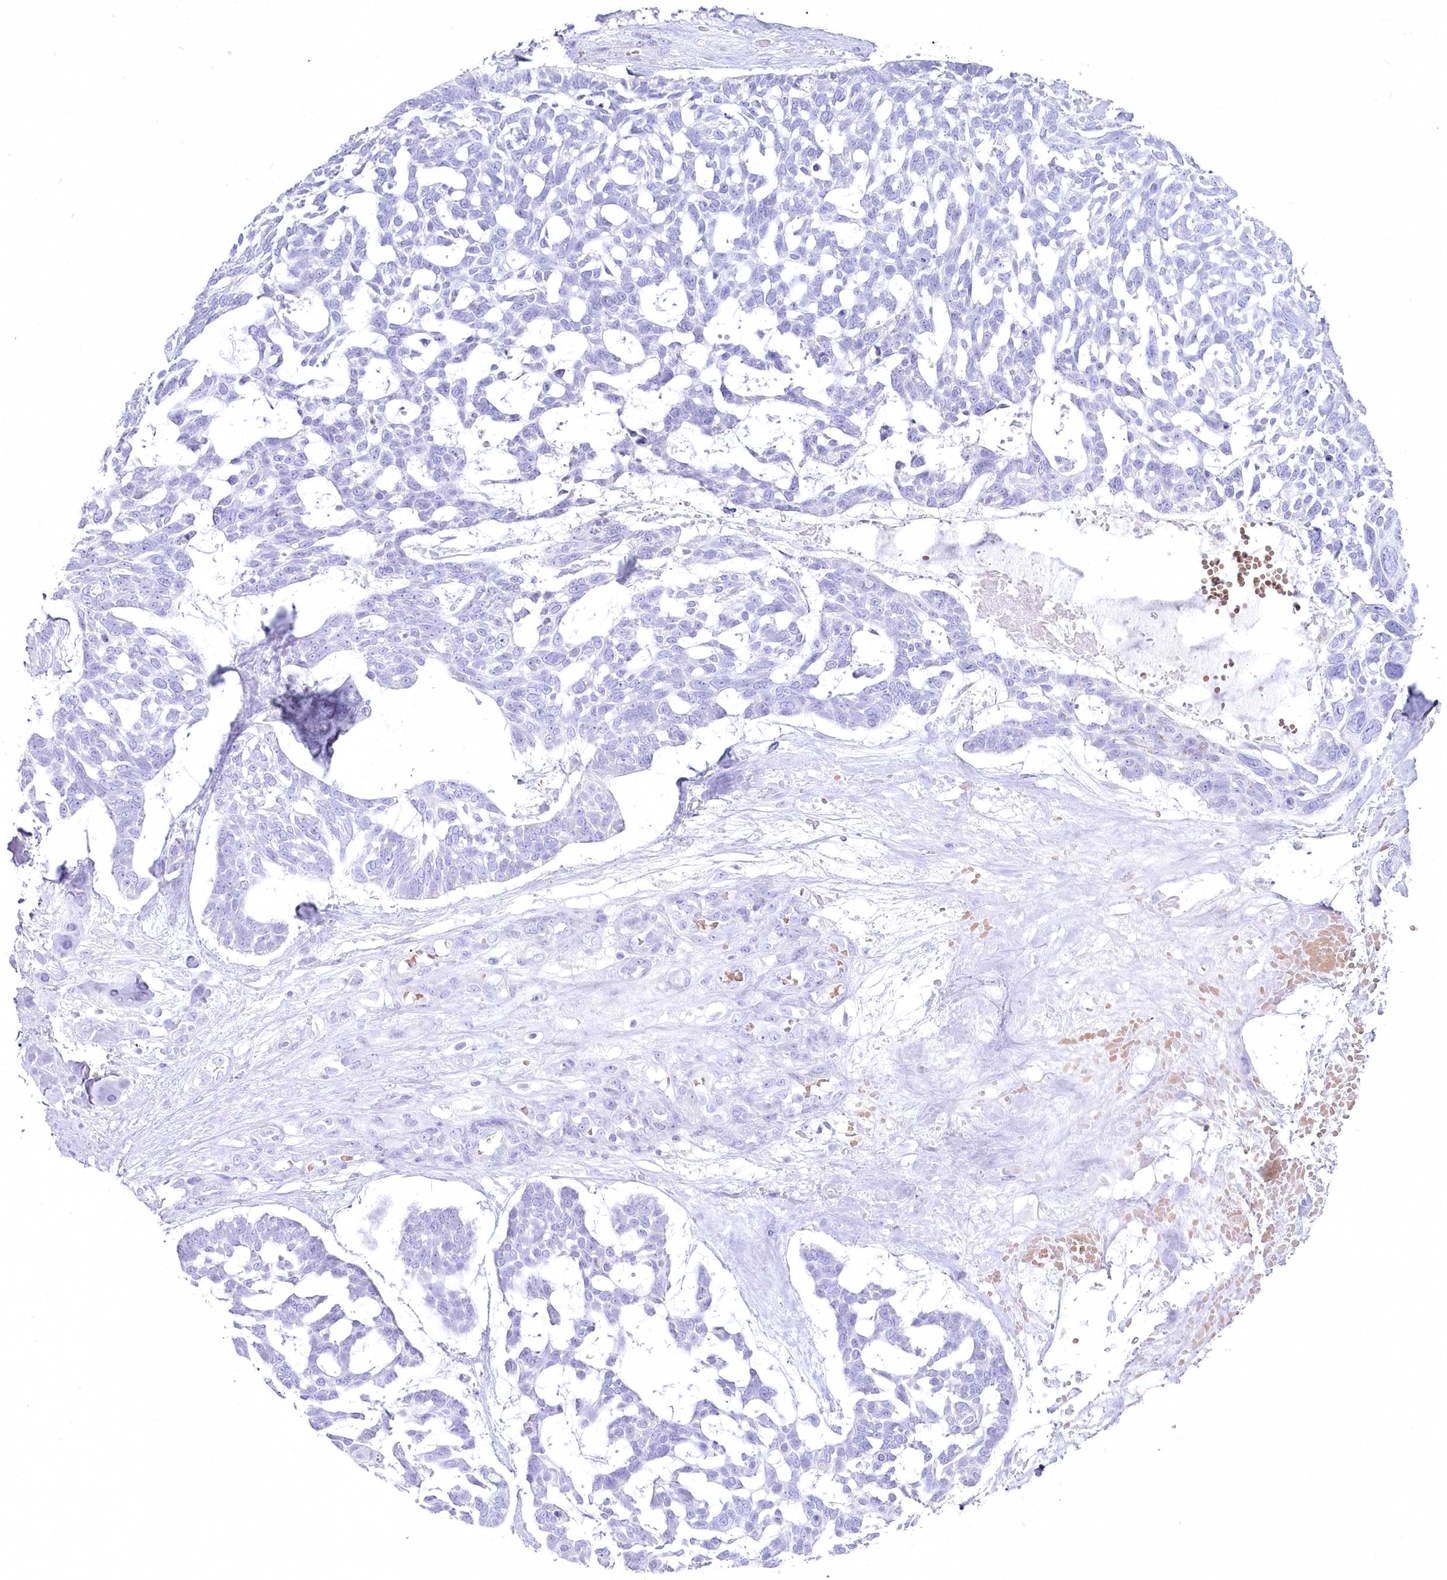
{"staining": {"intensity": "negative", "quantity": "none", "location": "none"}, "tissue": "skin cancer", "cell_type": "Tumor cells", "image_type": "cancer", "snomed": [{"axis": "morphology", "description": "Basal cell carcinoma"}, {"axis": "topography", "description": "Skin"}], "caption": "A histopathology image of skin cancer stained for a protein exhibits no brown staining in tumor cells.", "gene": "IFIT5", "patient": {"sex": "male", "age": 88}}